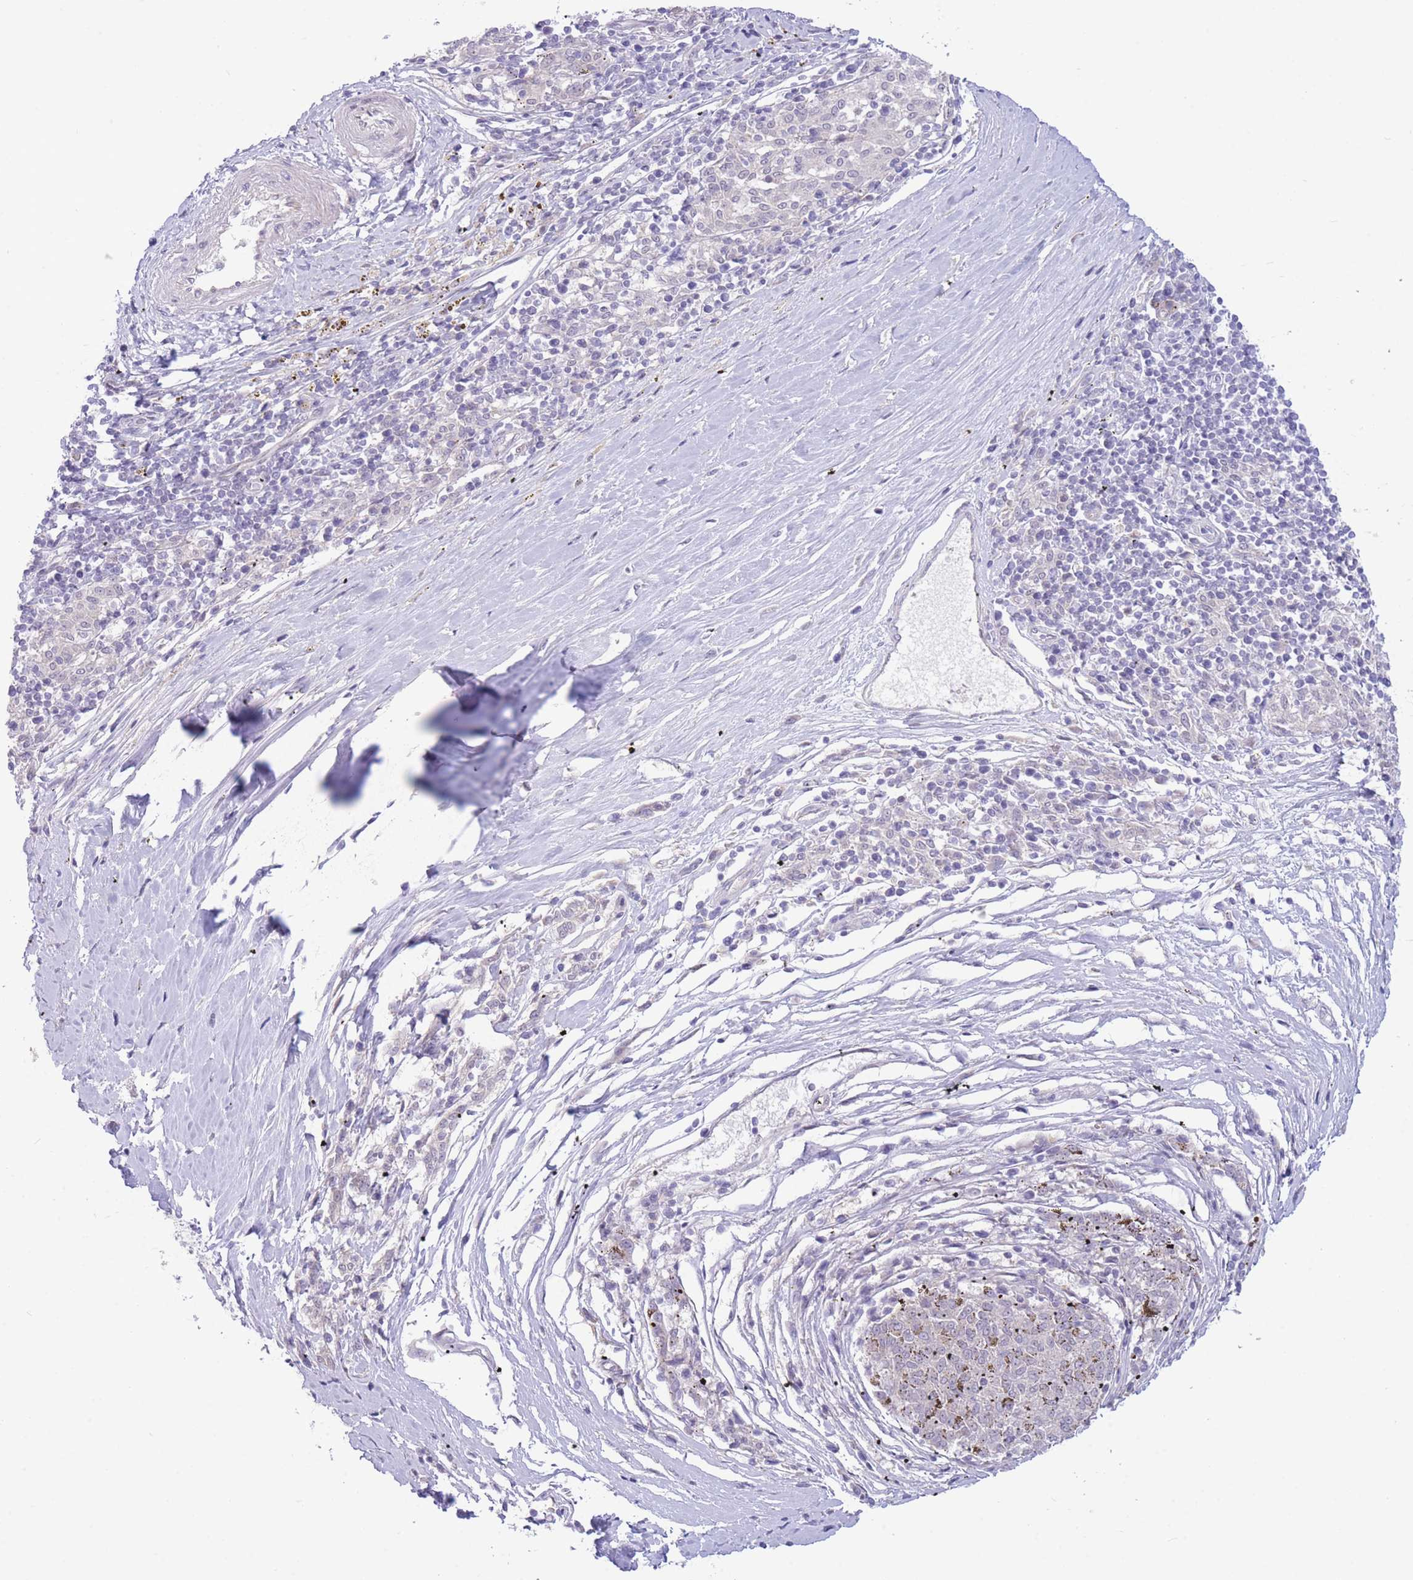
{"staining": {"intensity": "negative", "quantity": "none", "location": "none"}, "tissue": "melanoma", "cell_type": "Tumor cells", "image_type": "cancer", "snomed": [{"axis": "morphology", "description": "Malignant melanoma, NOS"}, {"axis": "topography", "description": "Skin"}], "caption": "Immunohistochemistry photomicrograph of human malignant melanoma stained for a protein (brown), which reveals no expression in tumor cells.", "gene": "FBXO46", "patient": {"sex": "female", "age": 72}}